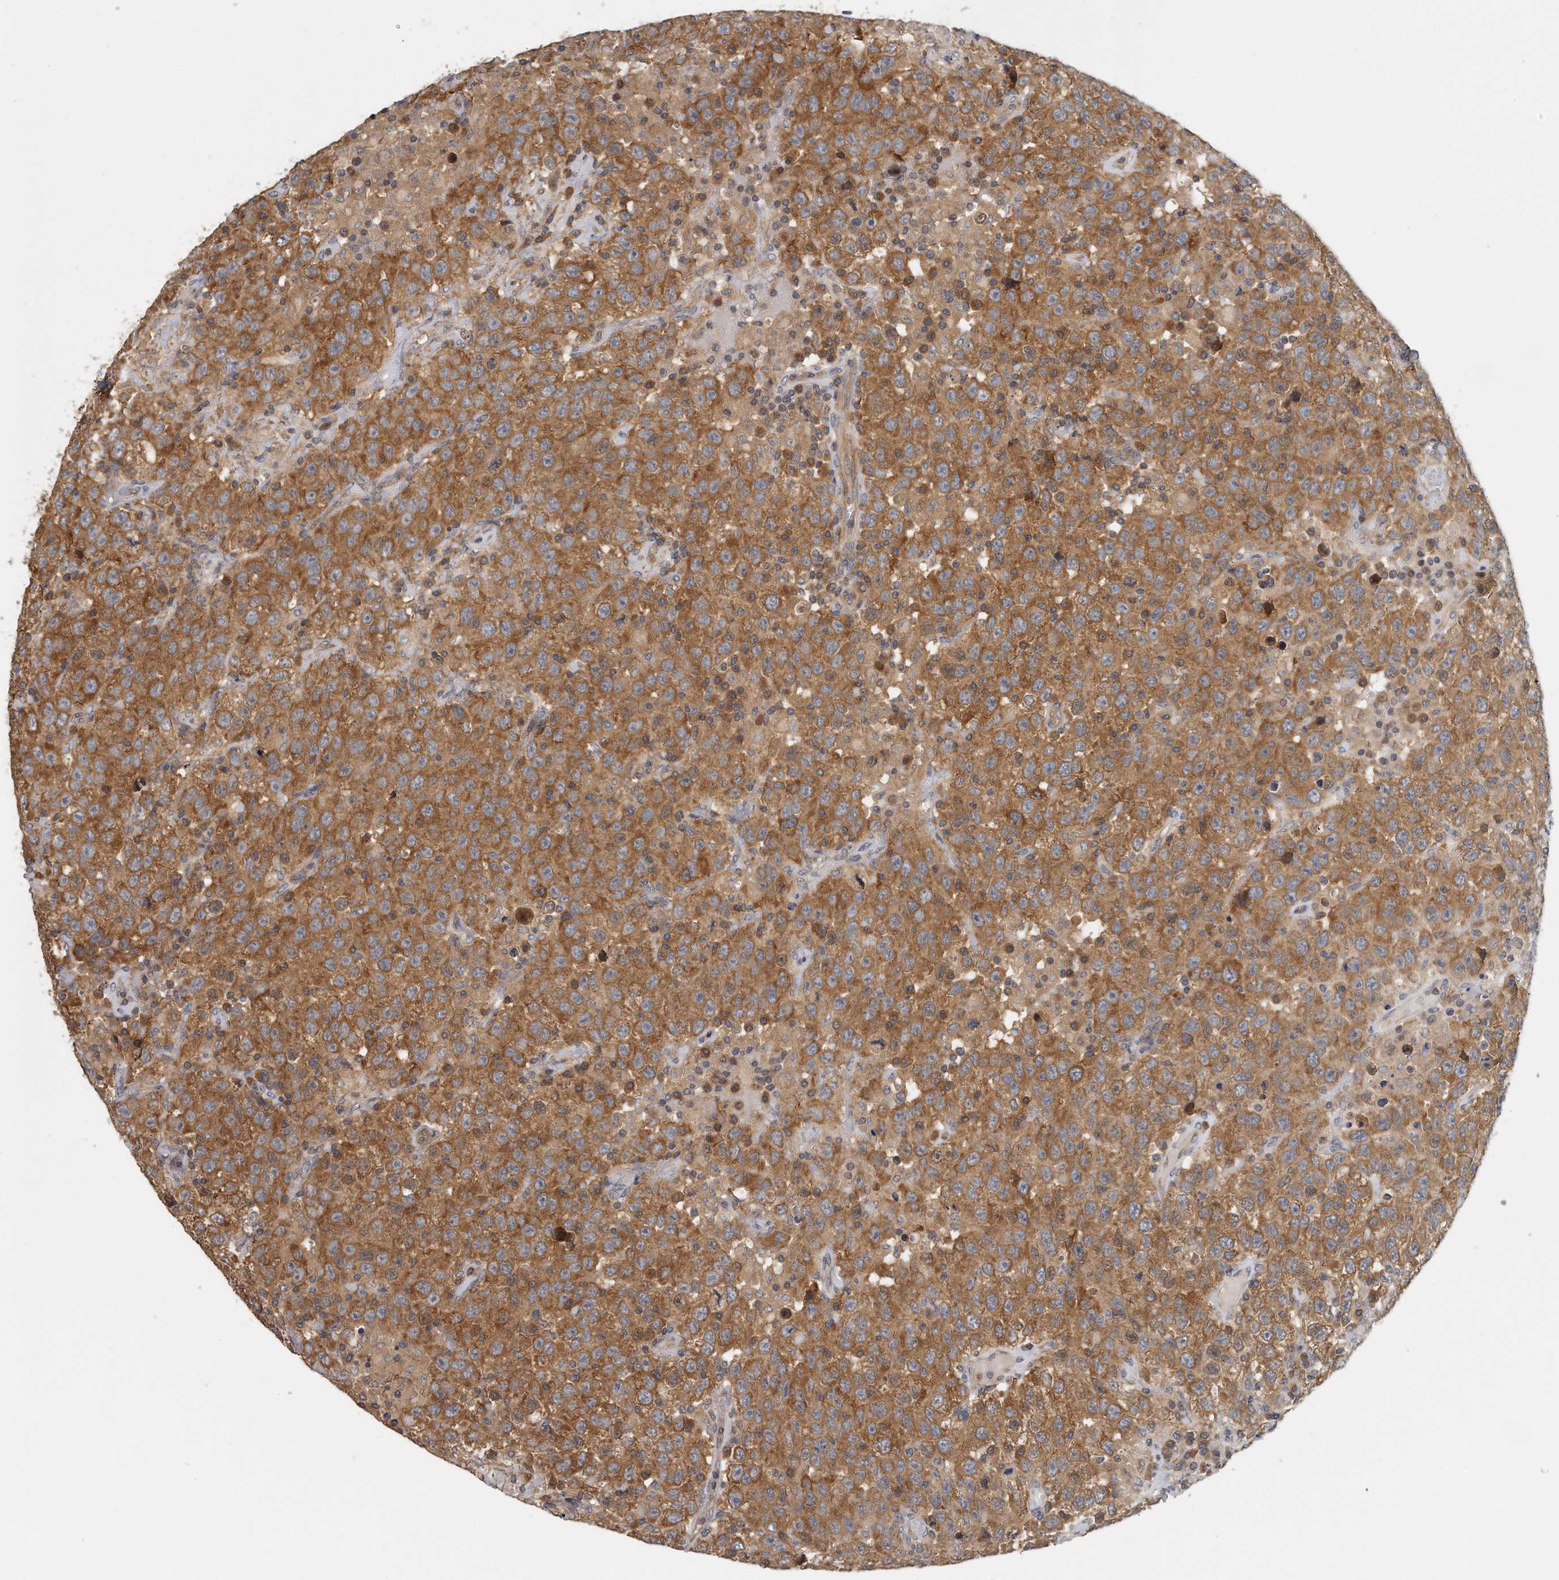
{"staining": {"intensity": "moderate", "quantity": ">75%", "location": "cytoplasmic/membranous"}, "tissue": "testis cancer", "cell_type": "Tumor cells", "image_type": "cancer", "snomed": [{"axis": "morphology", "description": "Seminoma, NOS"}, {"axis": "topography", "description": "Testis"}], "caption": "Immunohistochemical staining of human seminoma (testis) displays moderate cytoplasmic/membranous protein staining in about >75% of tumor cells.", "gene": "EIF3I", "patient": {"sex": "male", "age": 41}}